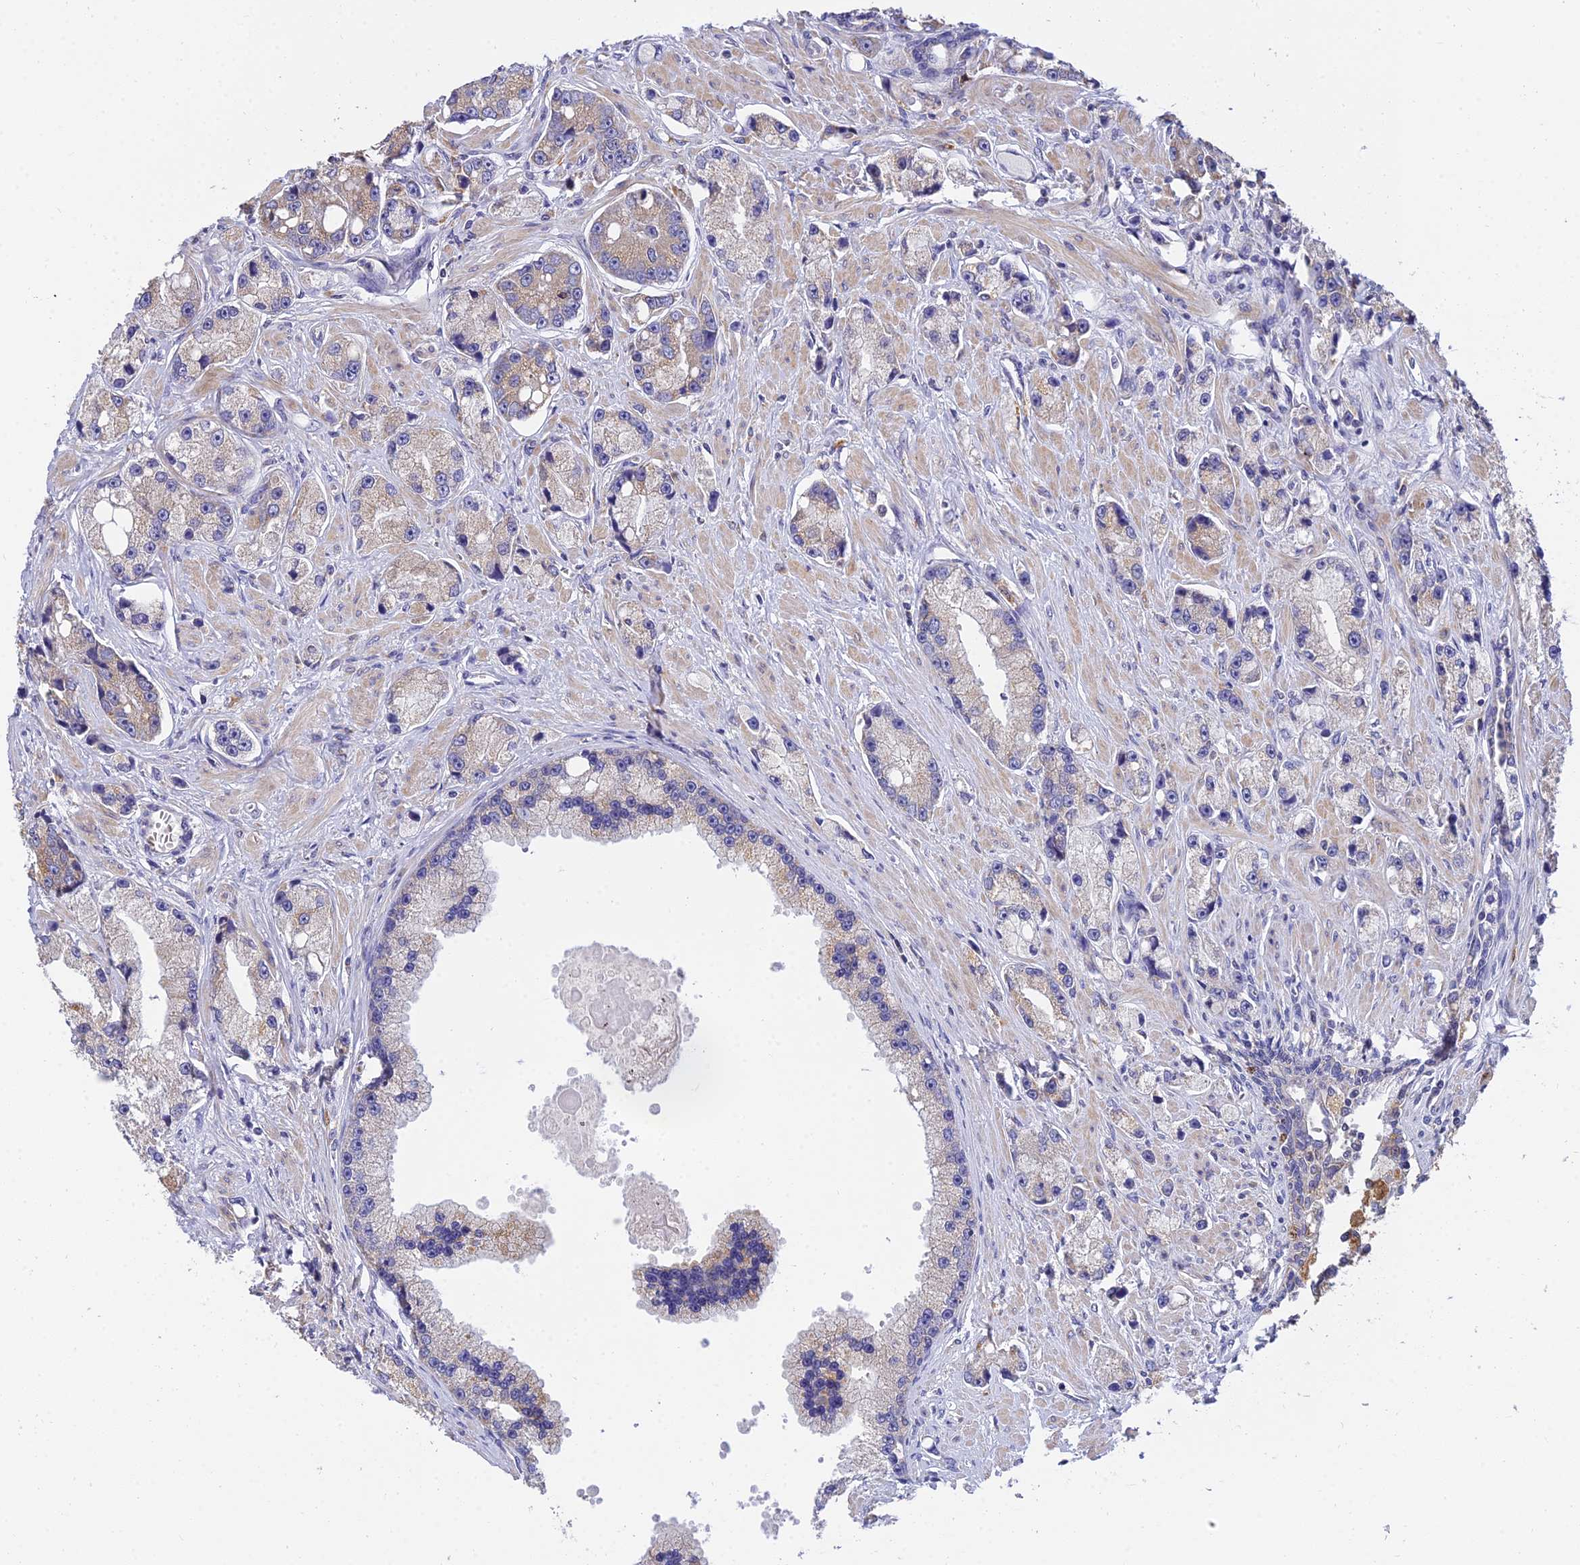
{"staining": {"intensity": "negative", "quantity": "none", "location": "none"}, "tissue": "prostate cancer", "cell_type": "Tumor cells", "image_type": "cancer", "snomed": [{"axis": "morphology", "description": "Adenocarcinoma, High grade"}, {"axis": "topography", "description": "Prostate"}], "caption": "High magnification brightfield microscopy of prostate cancer stained with DAB (brown) and counterstained with hematoxylin (blue): tumor cells show no significant positivity. (DAB (3,3'-diaminobenzidine) IHC visualized using brightfield microscopy, high magnification).", "gene": "ARL8B", "patient": {"sex": "male", "age": 74}}